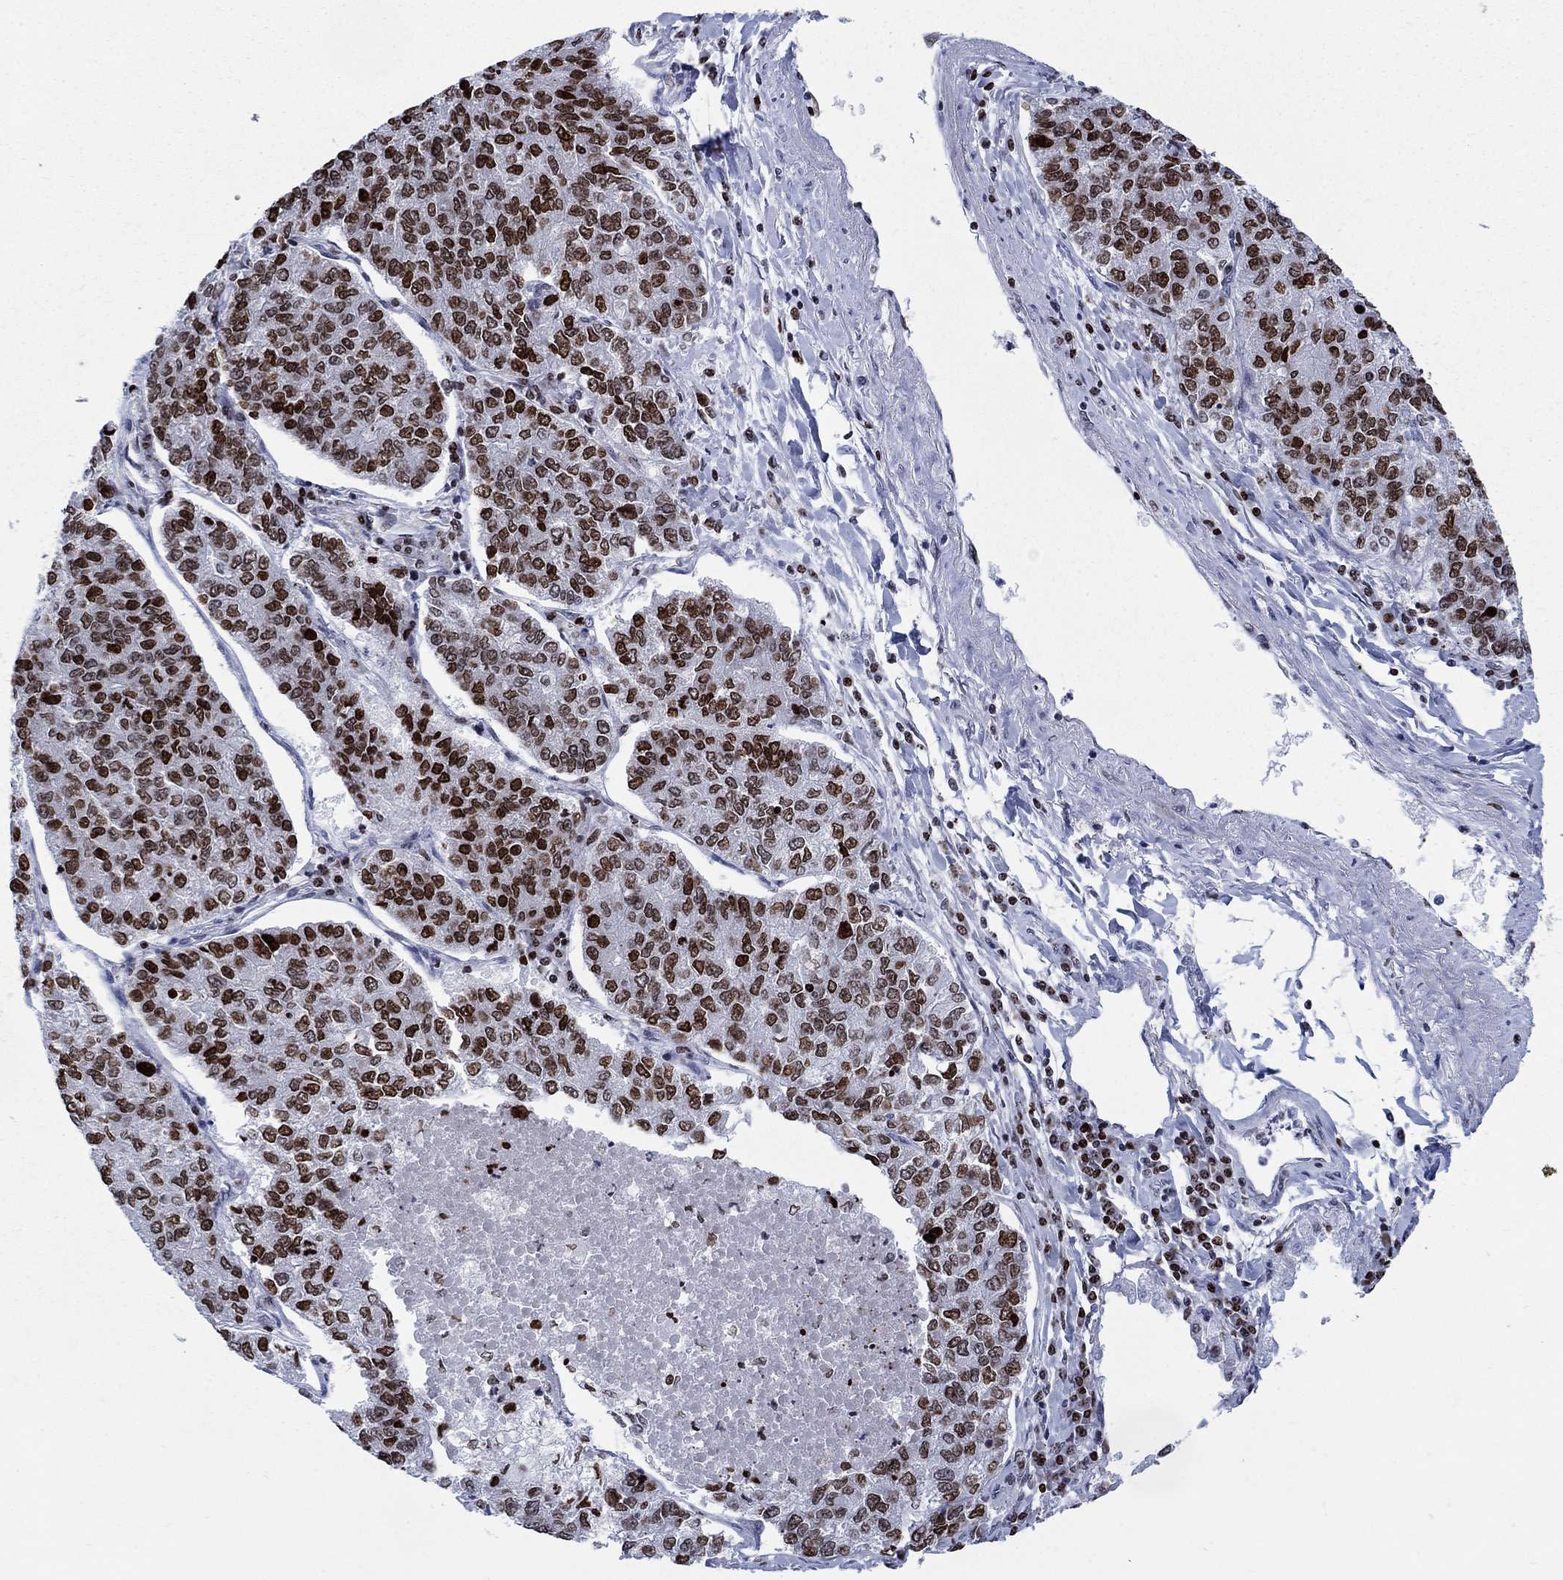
{"staining": {"intensity": "strong", "quantity": "25%-75%", "location": "nuclear"}, "tissue": "lung cancer", "cell_type": "Tumor cells", "image_type": "cancer", "snomed": [{"axis": "morphology", "description": "Adenocarcinoma, NOS"}, {"axis": "topography", "description": "Lung"}], "caption": "Immunohistochemistry (IHC) micrograph of lung adenocarcinoma stained for a protein (brown), which reveals high levels of strong nuclear staining in approximately 25%-75% of tumor cells.", "gene": "HMGA1", "patient": {"sex": "male", "age": 49}}